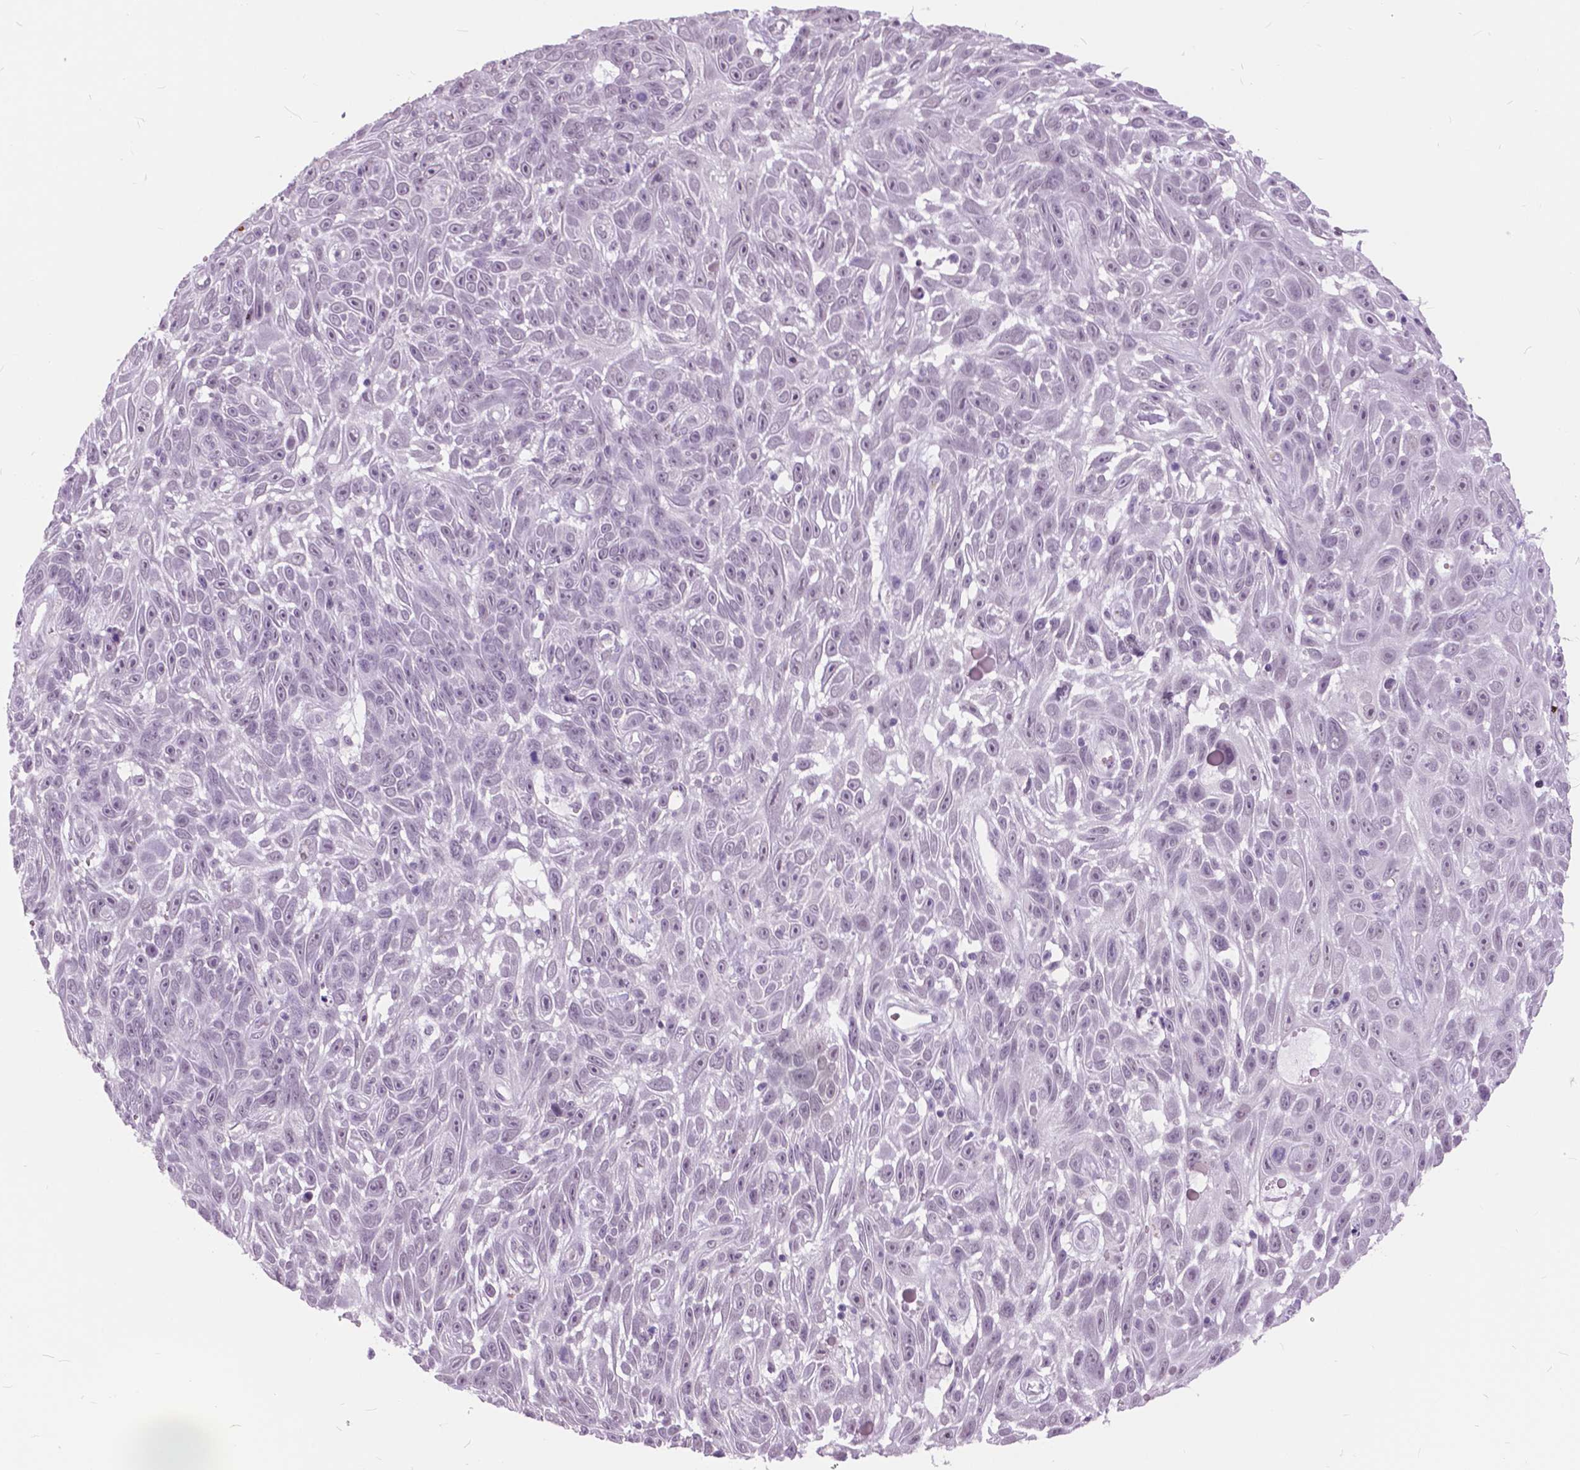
{"staining": {"intensity": "negative", "quantity": "none", "location": "none"}, "tissue": "skin cancer", "cell_type": "Tumor cells", "image_type": "cancer", "snomed": [{"axis": "morphology", "description": "Squamous cell carcinoma, NOS"}, {"axis": "topography", "description": "Skin"}], "caption": "A micrograph of skin cancer (squamous cell carcinoma) stained for a protein demonstrates no brown staining in tumor cells. The staining is performed using DAB brown chromogen with nuclei counter-stained in using hematoxylin.", "gene": "MYOM1", "patient": {"sex": "male", "age": 82}}